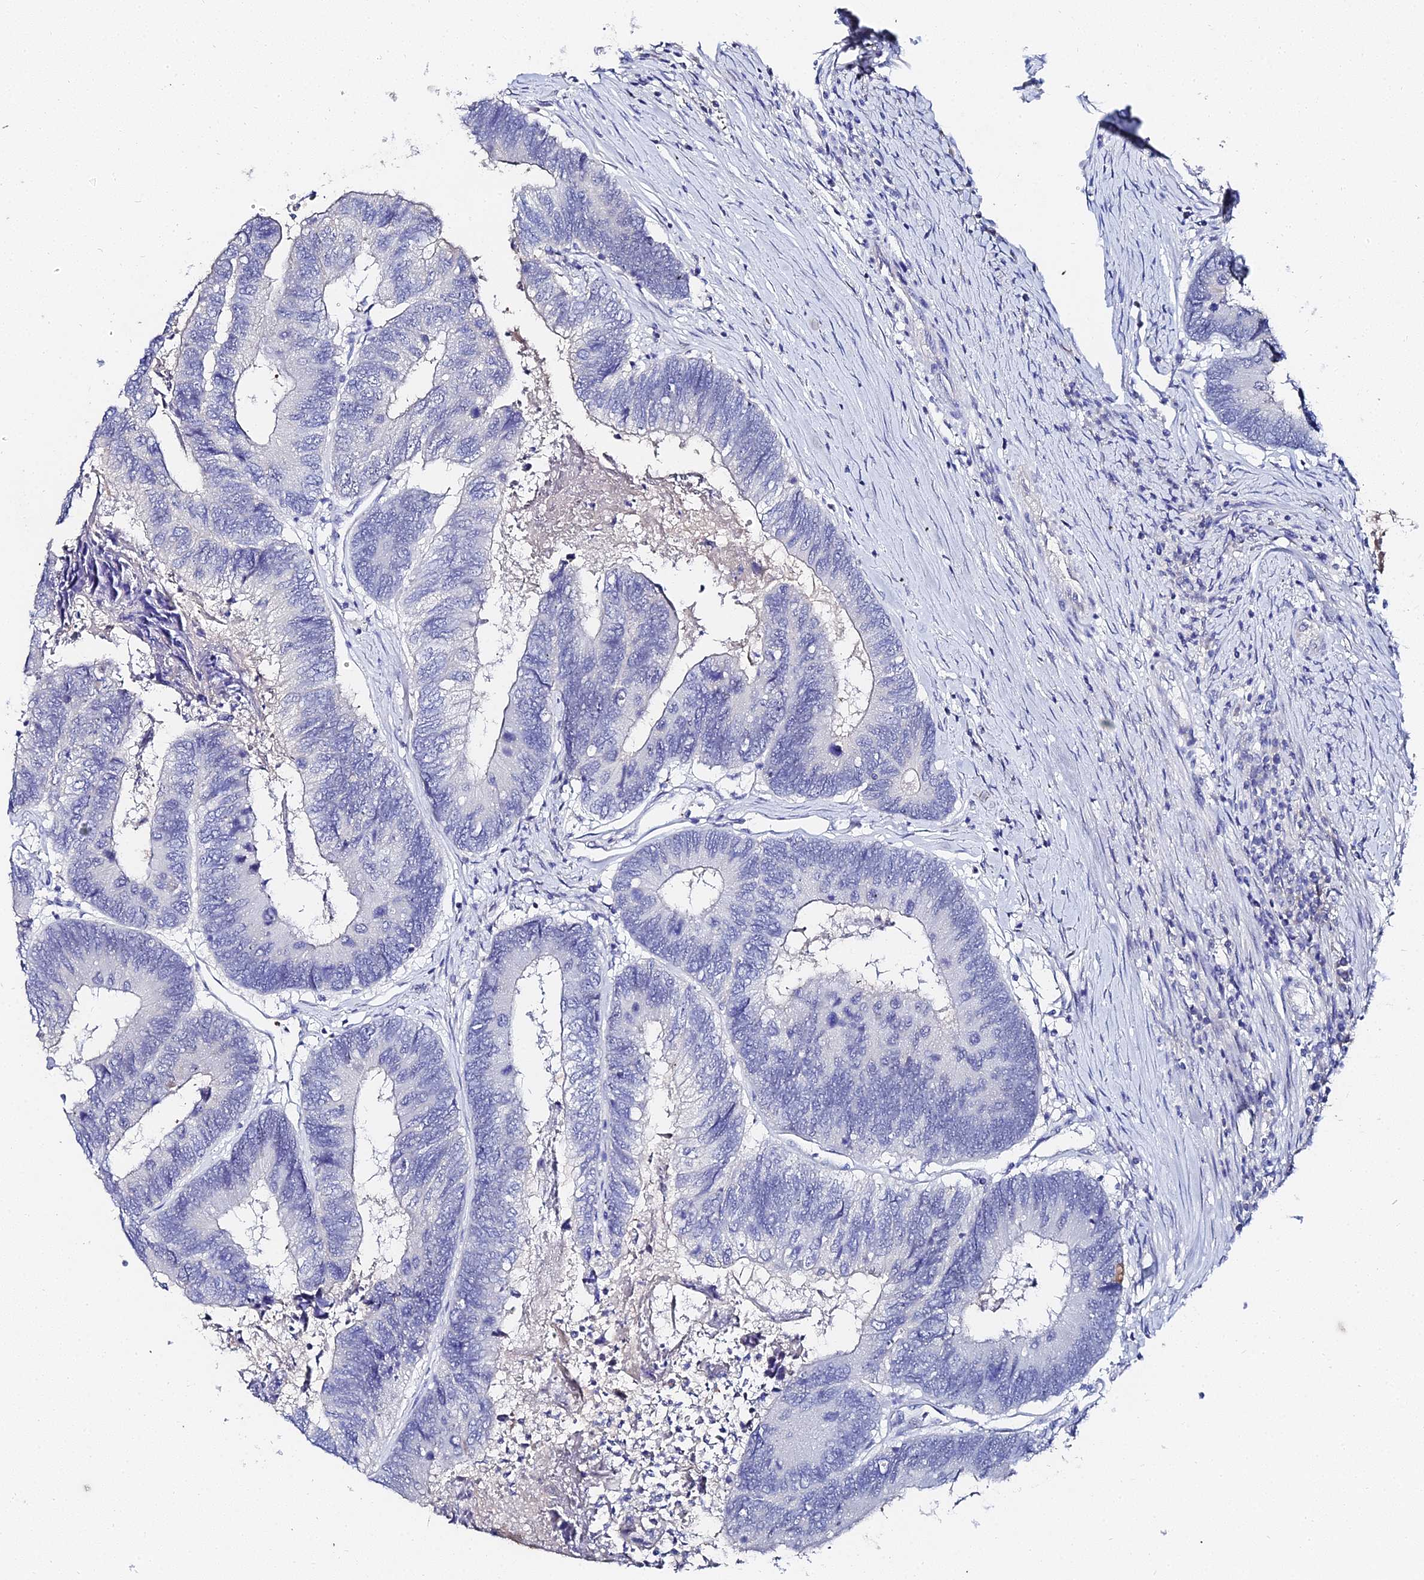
{"staining": {"intensity": "negative", "quantity": "none", "location": "none"}, "tissue": "colorectal cancer", "cell_type": "Tumor cells", "image_type": "cancer", "snomed": [{"axis": "morphology", "description": "Adenocarcinoma, NOS"}, {"axis": "topography", "description": "Colon"}], "caption": "Micrograph shows no significant protein positivity in tumor cells of colorectal adenocarcinoma.", "gene": "KRT17", "patient": {"sex": "female", "age": 67}}